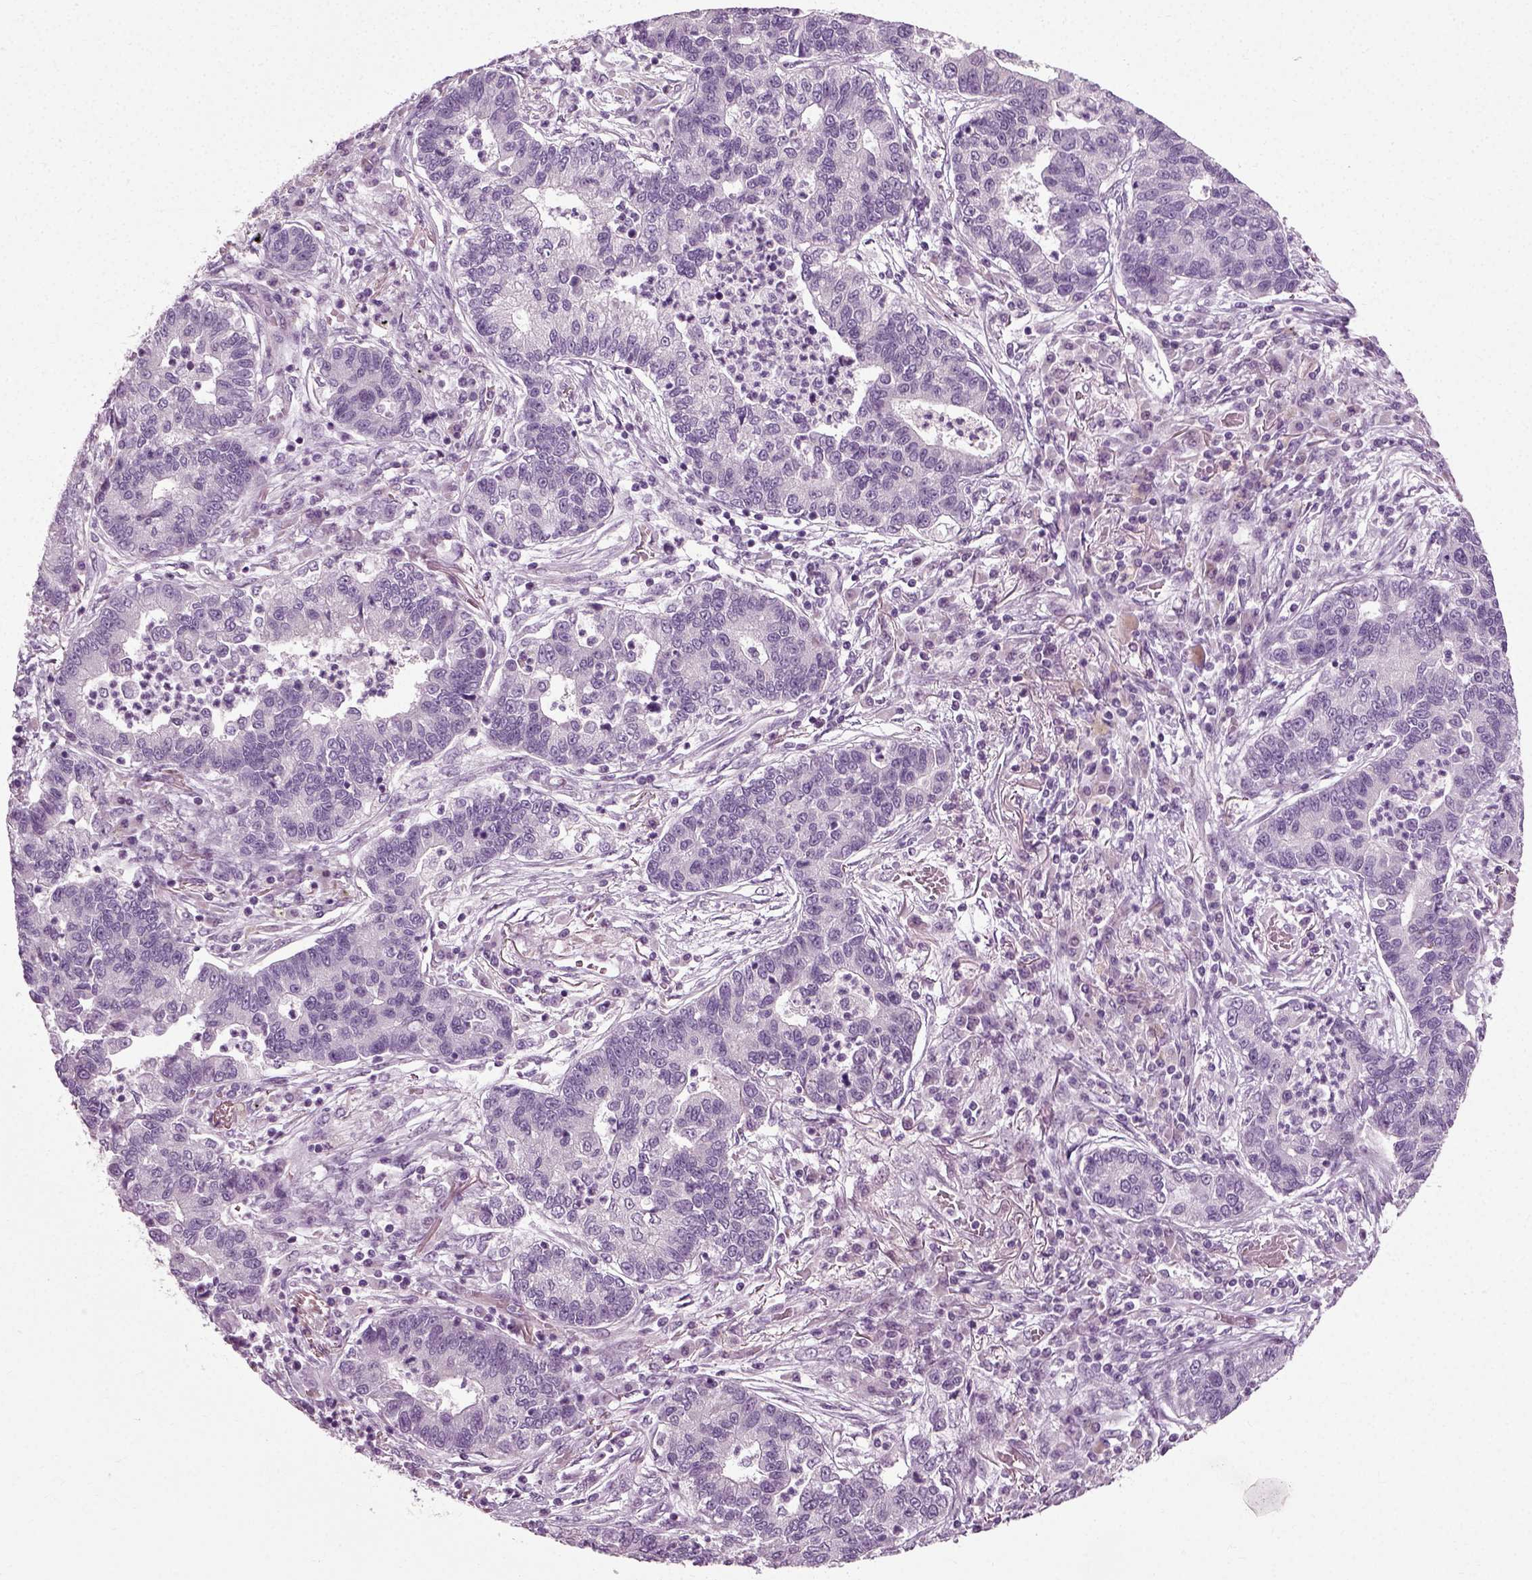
{"staining": {"intensity": "negative", "quantity": "none", "location": "none"}, "tissue": "lung cancer", "cell_type": "Tumor cells", "image_type": "cancer", "snomed": [{"axis": "morphology", "description": "Adenocarcinoma, NOS"}, {"axis": "topography", "description": "Lung"}], "caption": "Tumor cells show no significant expression in lung cancer.", "gene": "SCG5", "patient": {"sex": "female", "age": 57}}